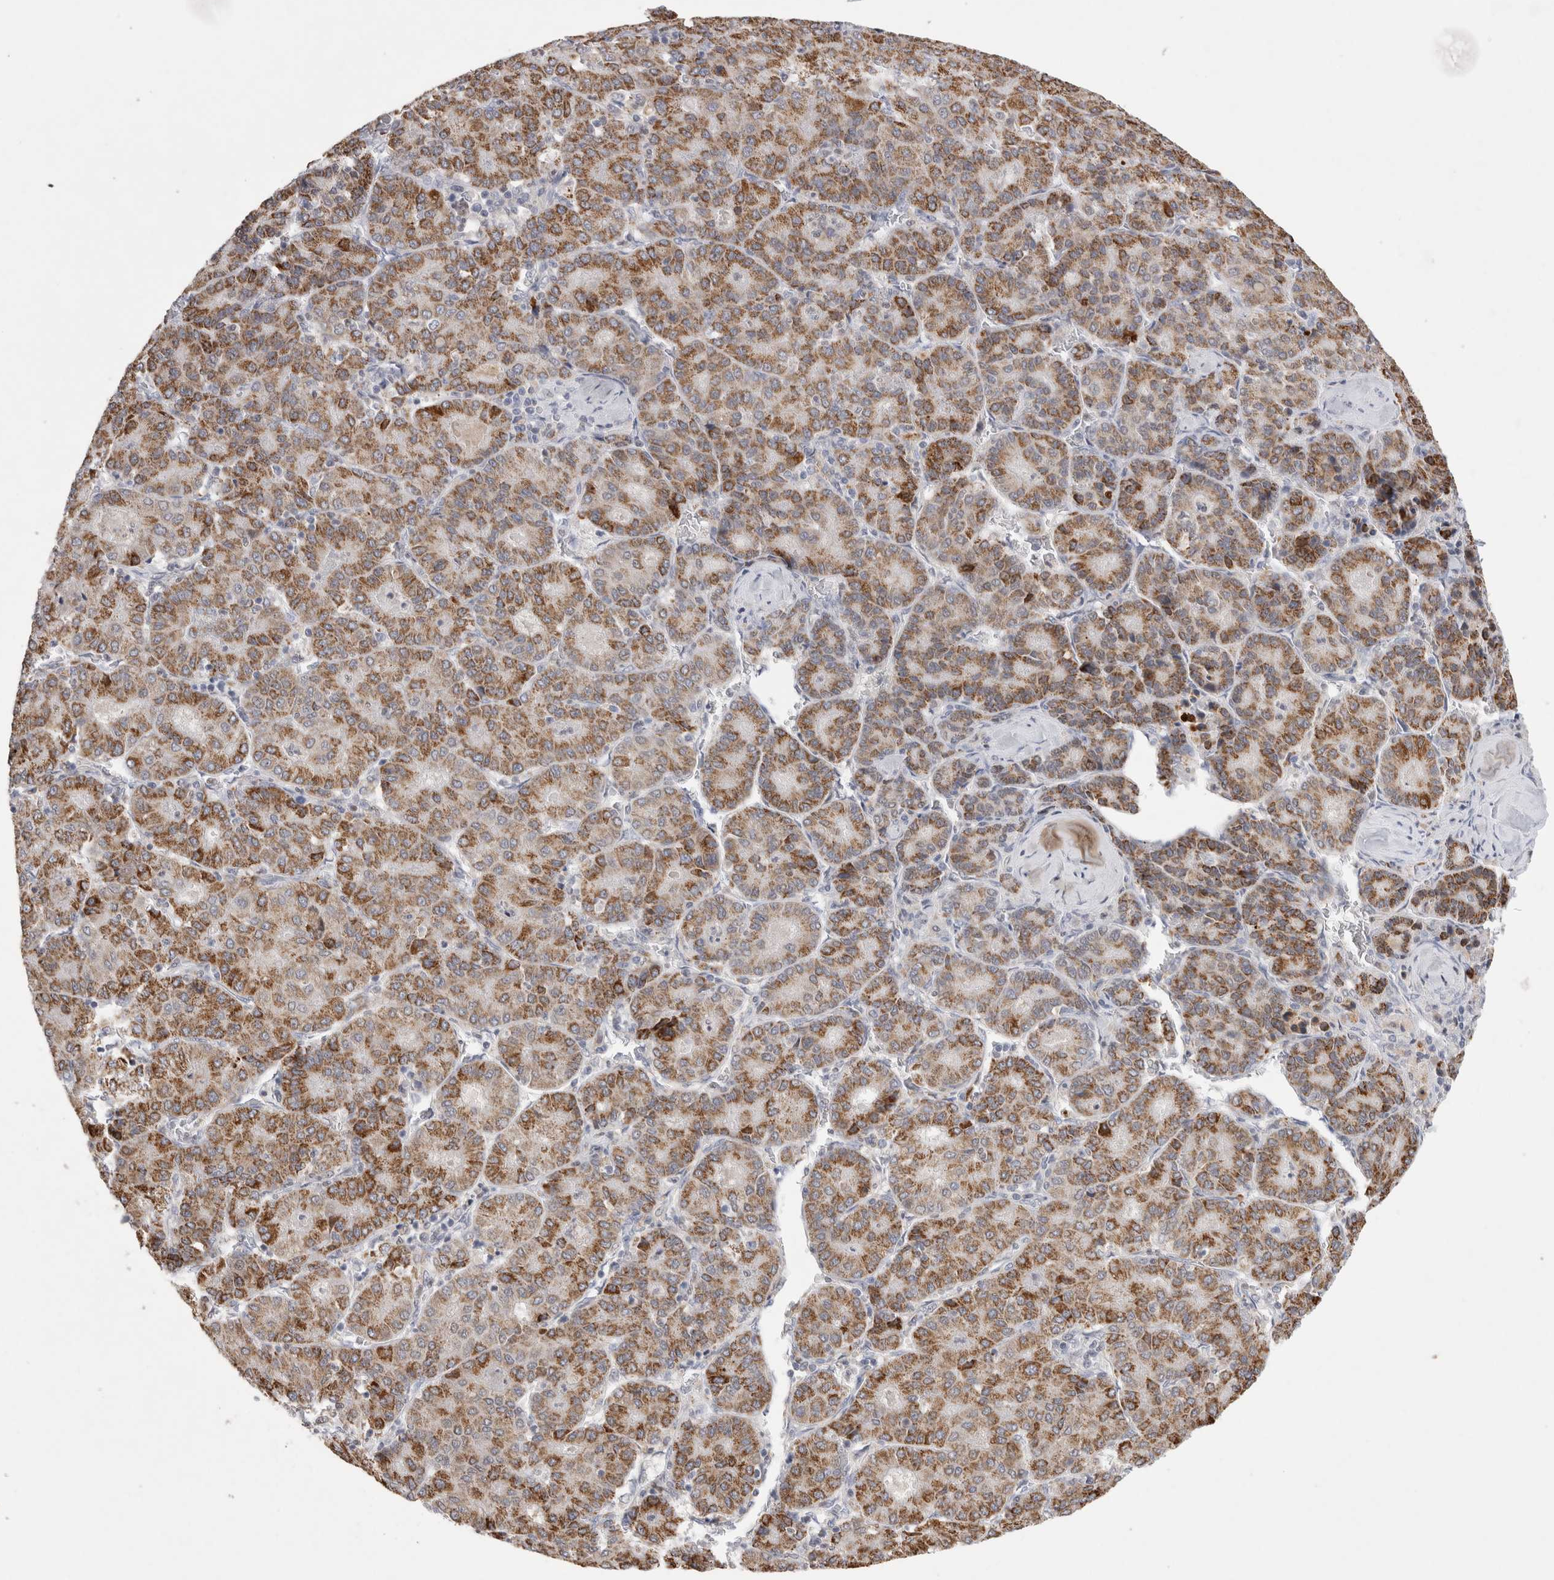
{"staining": {"intensity": "moderate", "quantity": ">75%", "location": "cytoplasmic/membranous"}, "tissue": "liver cancer", "cell_type": "Tumor cells", "image_type": "cancer", "snomed": [{"axis": "morphology", "description": "Carcinoma, Hepatocellular, NOS"}, {"axis": "topography", "description": "Liver"}], "caption": "IHC photomicrograph of neoplastic tissue: liver cancer (hepatocellular carcinoma) stained using IHC shows medium levels of moderate protein expression localized specifically in the cytoplasmic/membranous of tumor cells, appearing as a cytoplasmic/membranous brown color.", "gene": "AGMAT", "patient": {"sex": "male", "age": 65}}